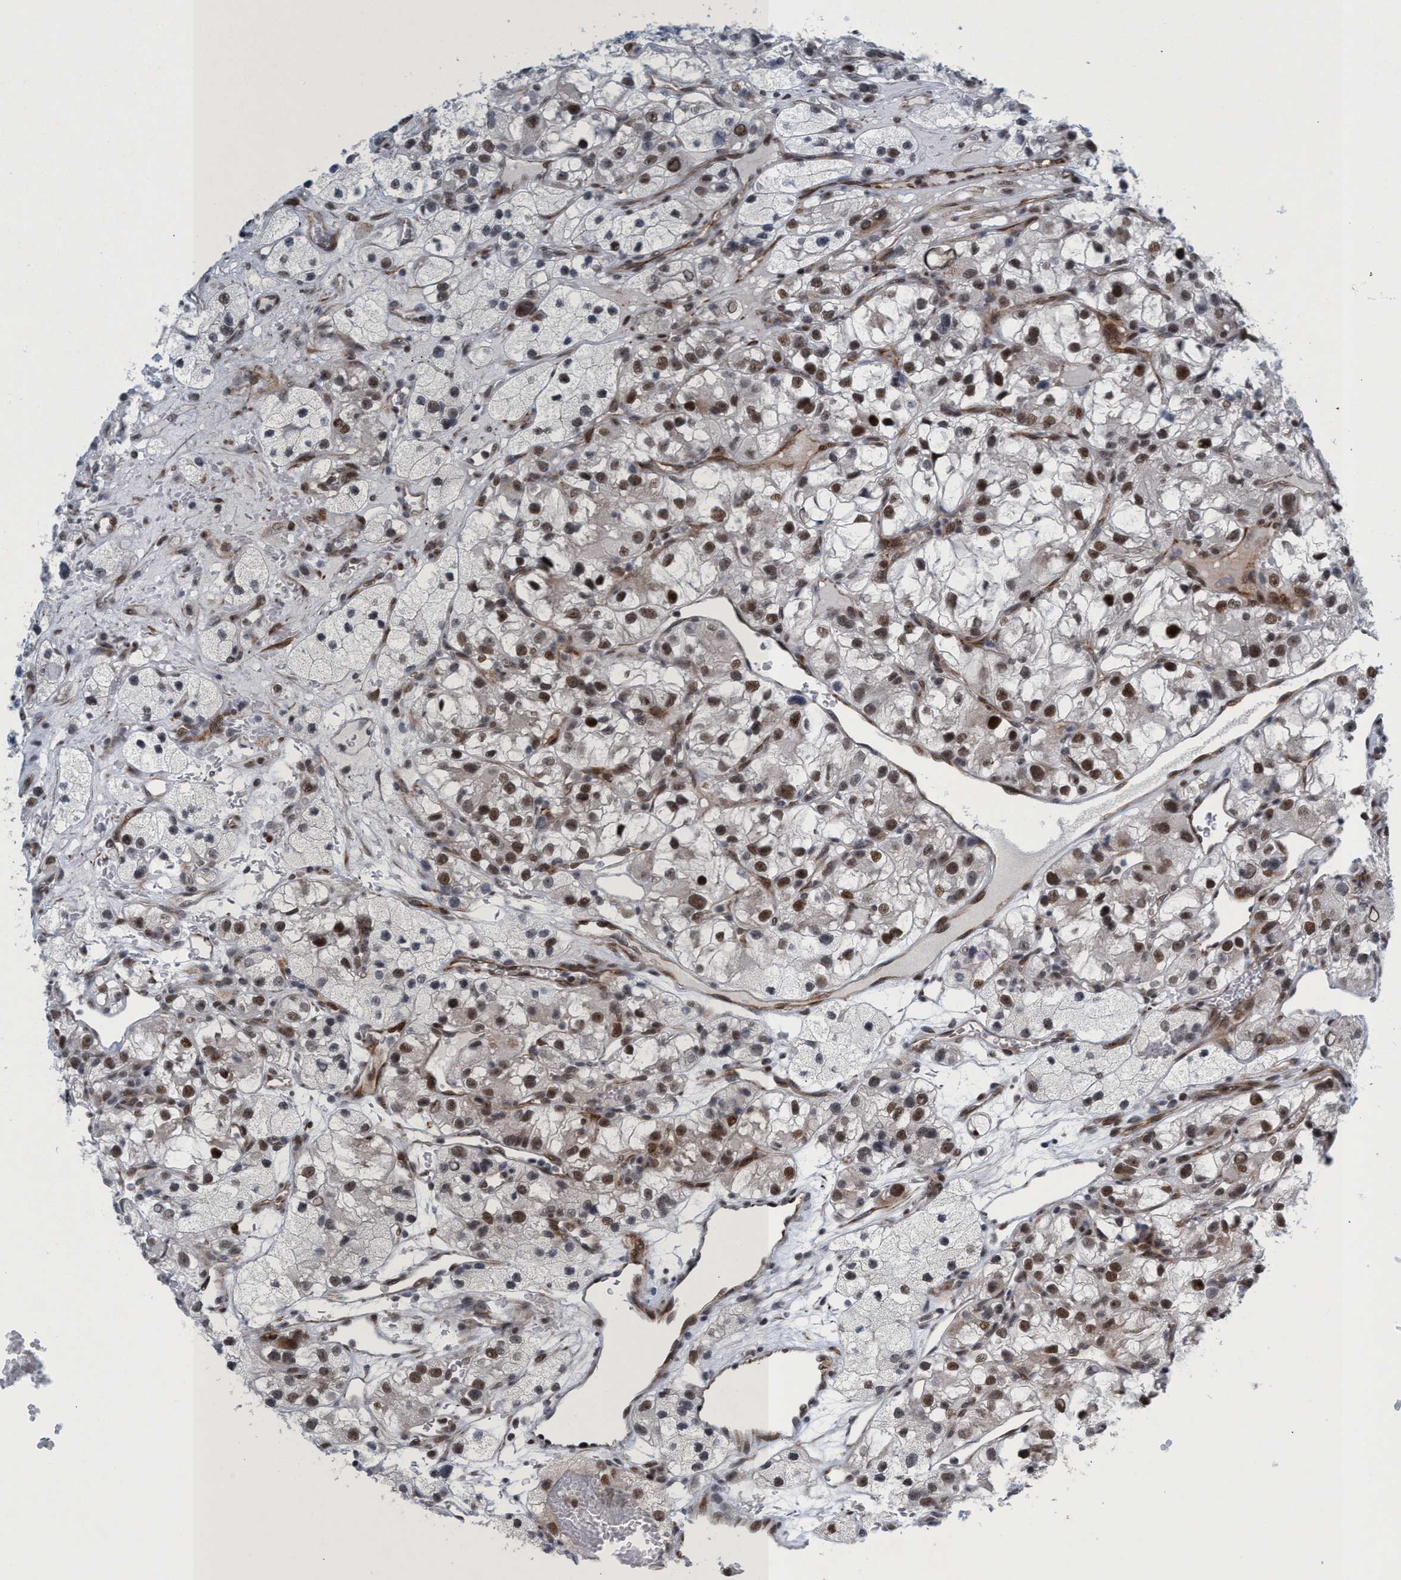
{"staining": {"intensity": "strong", "quantity": ">75%", "location": "nuclear"}, "tissue": "renal cancer", "cell_type": "Tumor cells", "image_type": "cancer", "snomed": [{"axis": "morphology", "description": "Adenocarcinoma, NOS"}, {"axis": "topography", "description": "Kidney"}], "caption": "Protein expression analysis of human renal adenocarcinoma reveals strong nuclear positivity in about >75% of tumor cells. (DAB (3,3'-diaminobenzidine) IHC, brown staining for protein, blue staining for nuclei).", "gene": "CWC27", "patient": {"sex": "female", "age": 57}}